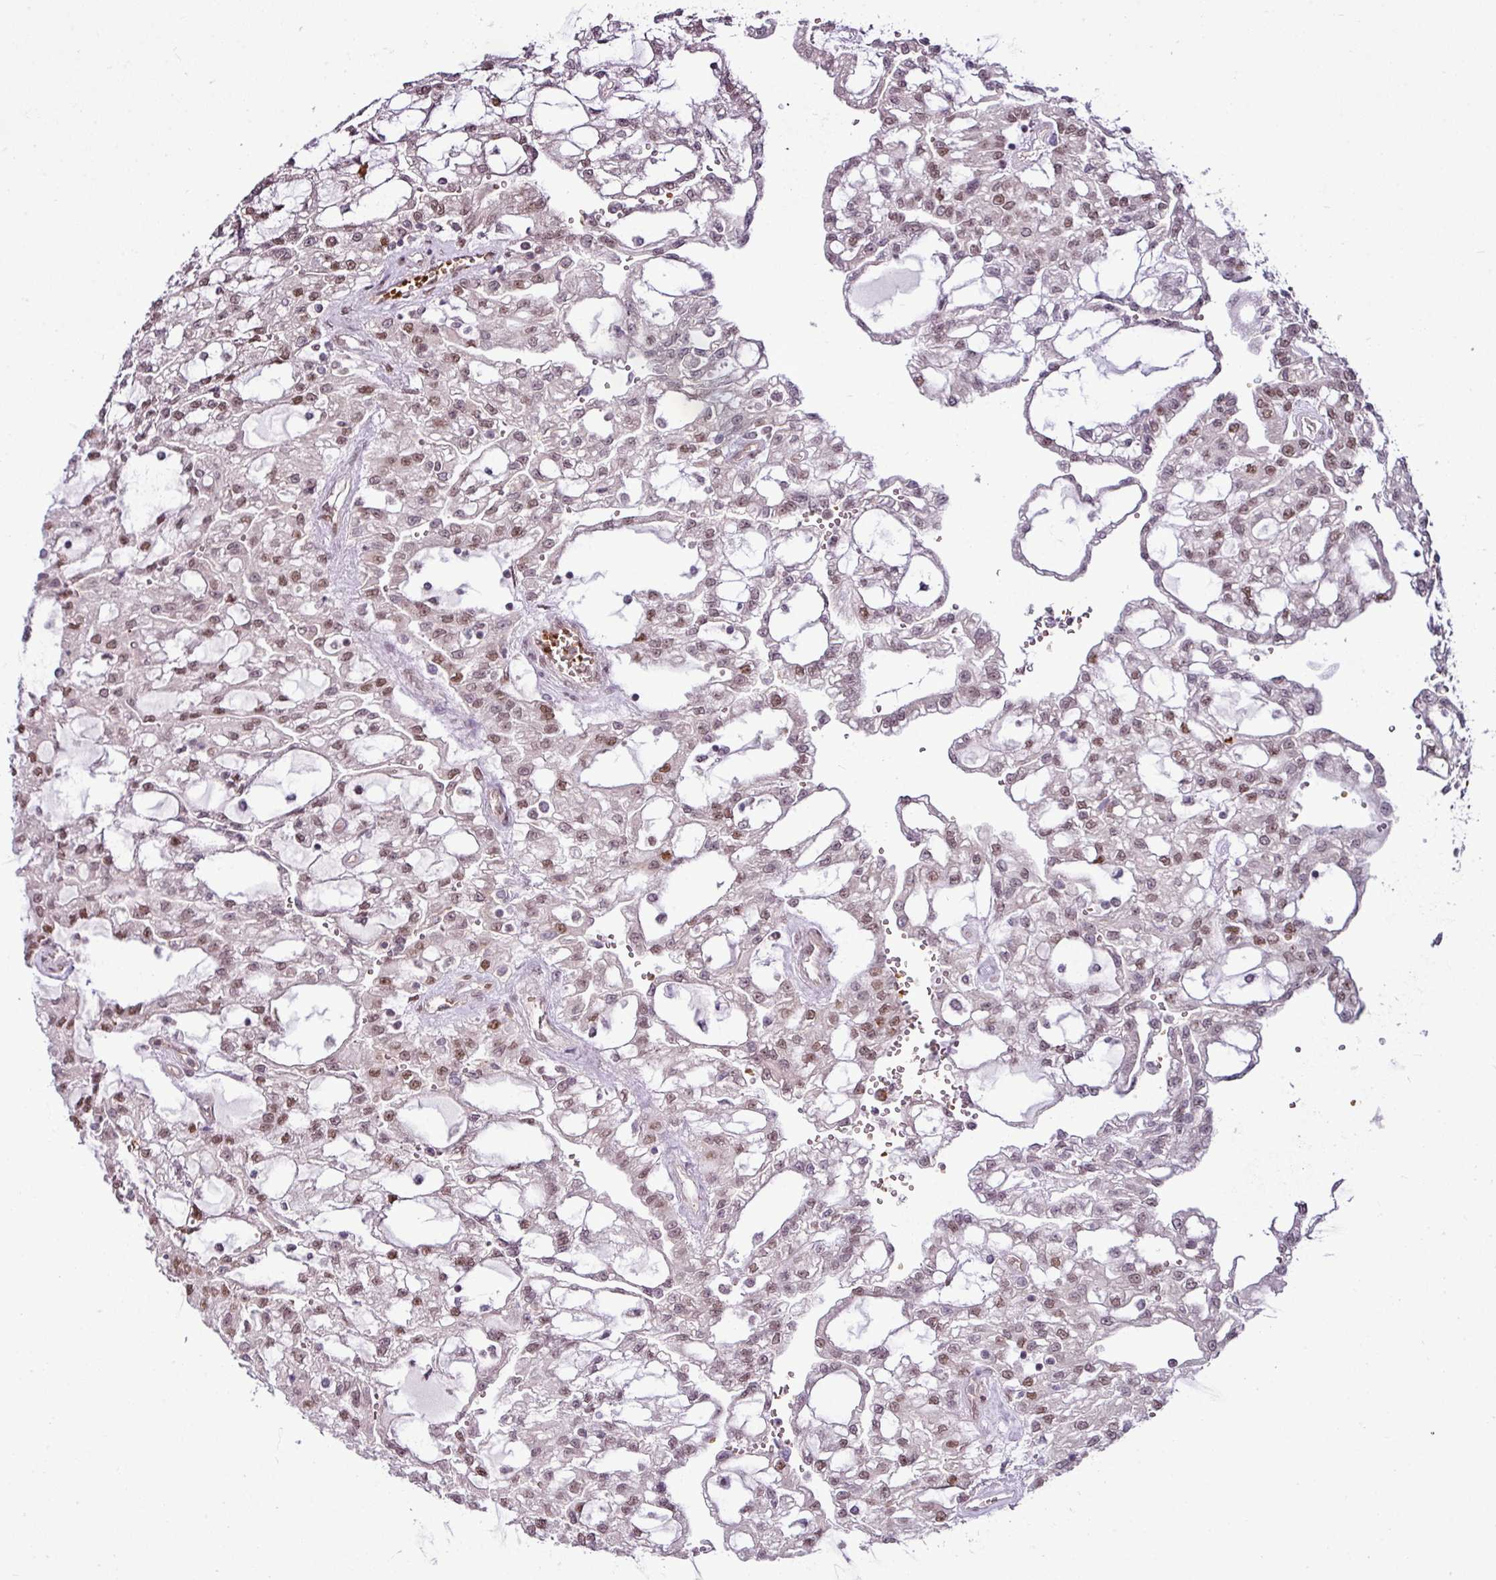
{"staining": {"intensity": "weak", "quantity": ">75%", "location": "nuclear"}, "tissue": "renal cancer", "cell_type": "Tumor cells", "image_type": "cancer", "snomed": [{"axis": "morphology", "description": "Adenocarcinoma, NOS"}, {"axis": "topography", "description": "Kidney"}], "caption": "Renal cancer stained with immunohistochemistry shows weak nuclear expression in approximately >75% of tumor cells.", "gene": "PRDM5", "patient": {"sex": "male", "age": 63}}